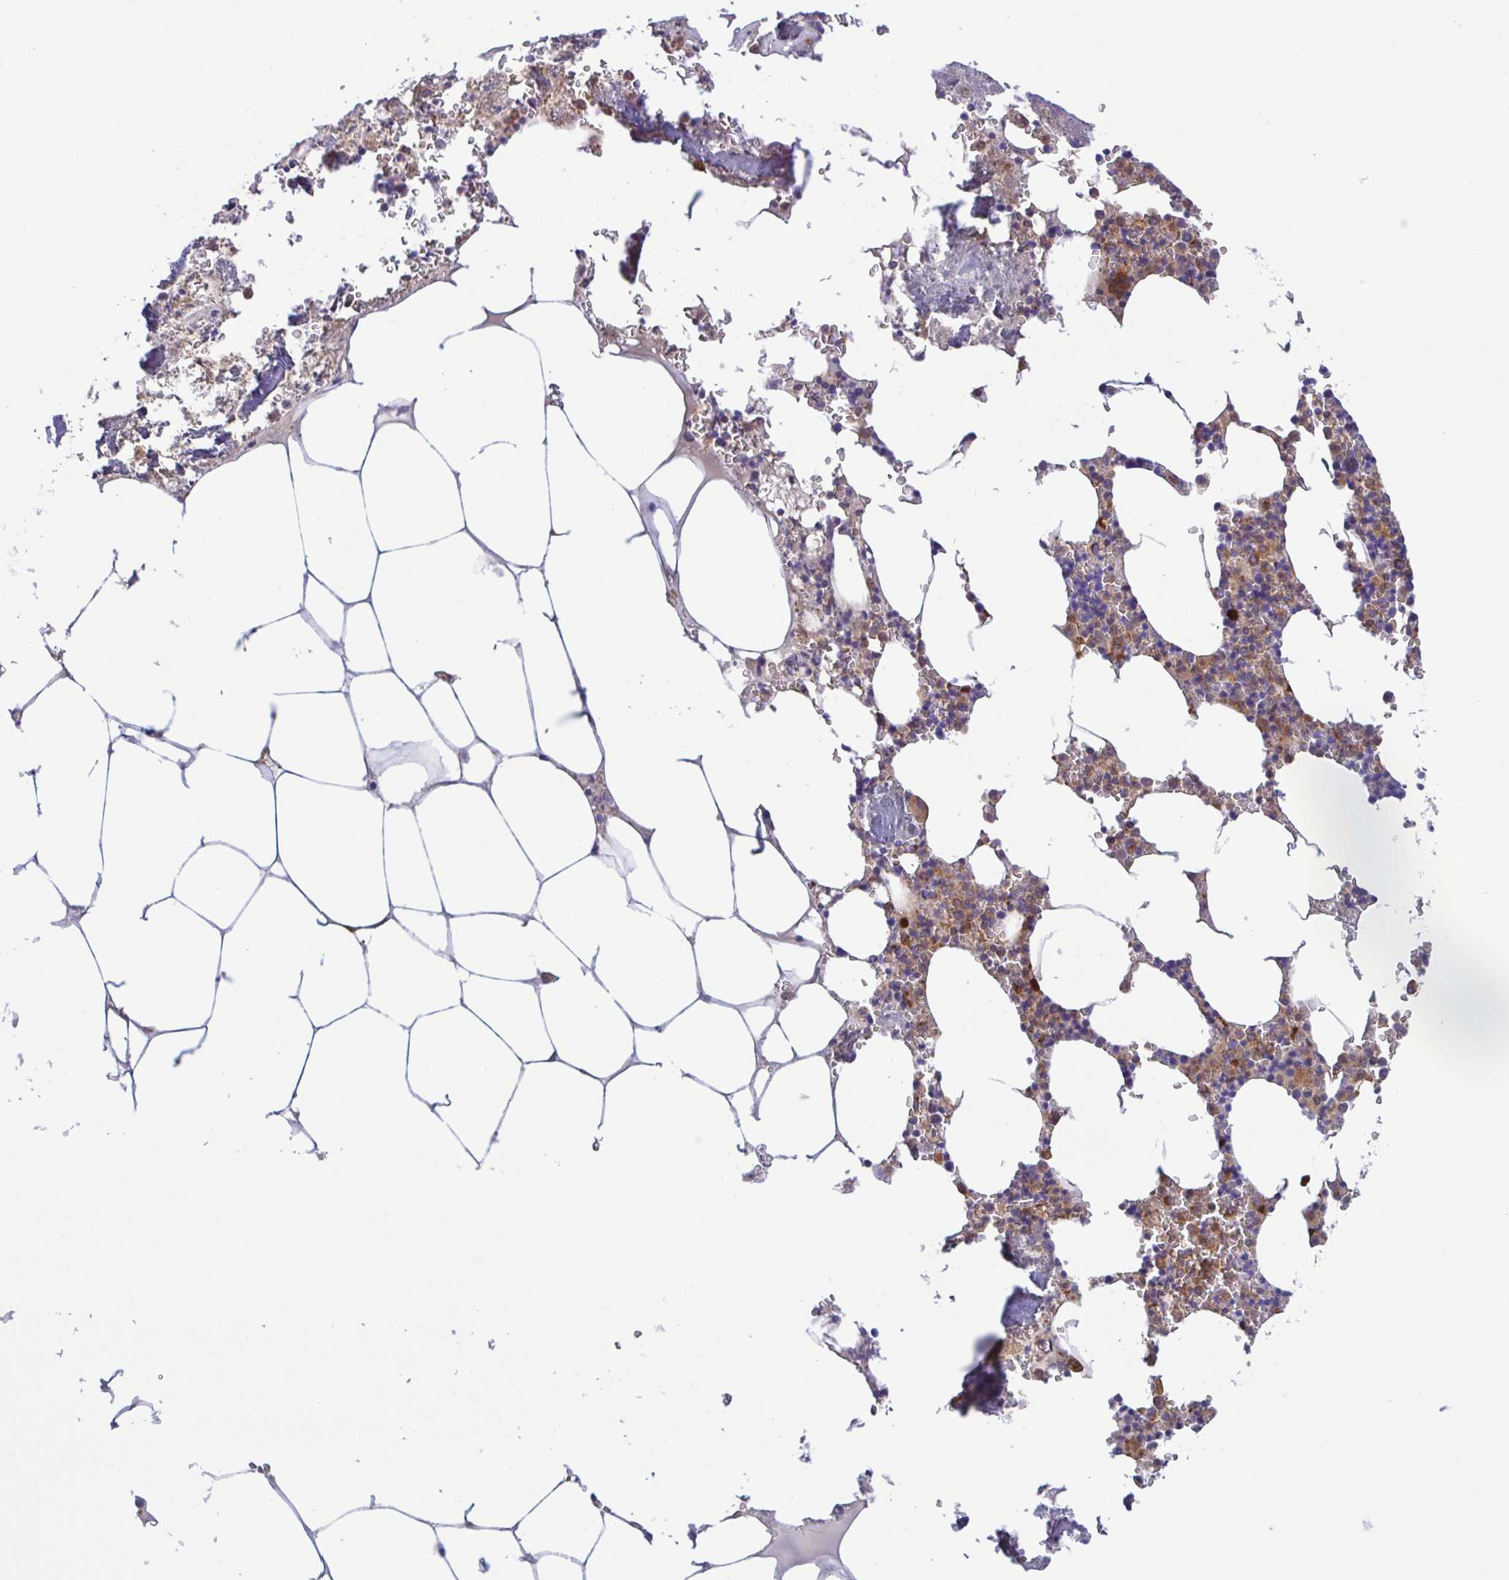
{"staining": {"intensity": "moderate", "quantity": "25%-75%", "location": "cytoplasmic/membranous"}, "tissue": "bone marrow", "cell_type": "Hematopoietic cells", "image_type": "normal", "snomed": [{"axis": "morphology", "description": "Normal tissue, NOS"}, {"axis": "topography", "description": "Bone marrow"}], "caption": "Unremarkable bone marrow shows moderate cytoplasmic/membranous expression in about 25%-75% of hematopoietic cells, visualized by immunohistochemistry.", "gene": "KIF5B", "patient": {"sex": "male", "age": 54}}